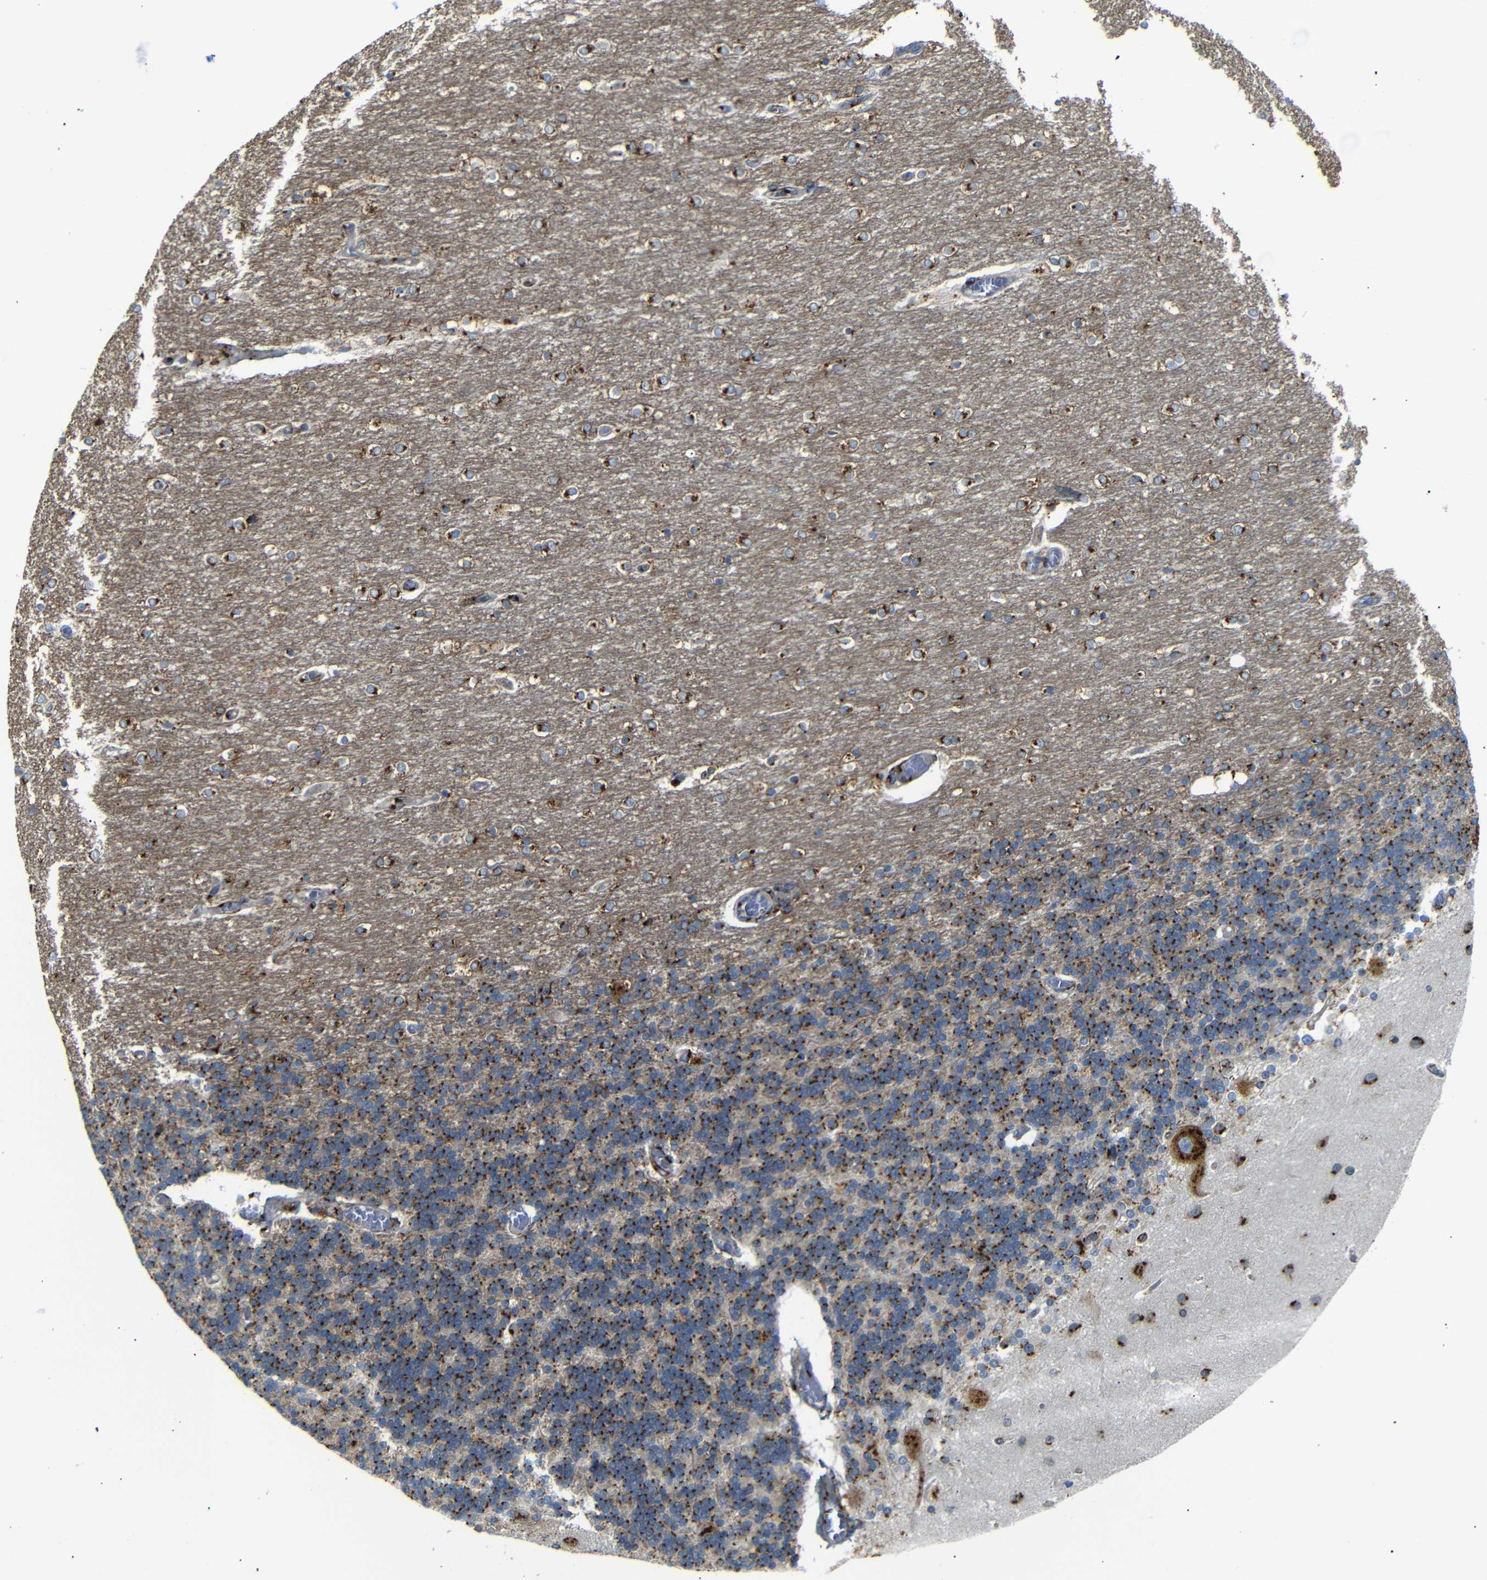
{"staining": {"intensity": "strong", "quantity": ">75%", "location": "cytoplasmic/membranous"}, "tissue": "cerebellum", "cell_type": "Cells in granular layer", "image_type": "normal", "snomed": [{"axis": "morphology", "description": "Normal tissue, NOS"}, {"axis": "topography", "description": "Cerebellum"}], "caption": "Benign cerebellum reveals strong cytoplasmic/membranous staining in approximately >75% of cells in granular layer, visualized by immunohistochemistry.", "gene": "TGOLN2", "patient": {"sex": "female", "age": 54}}